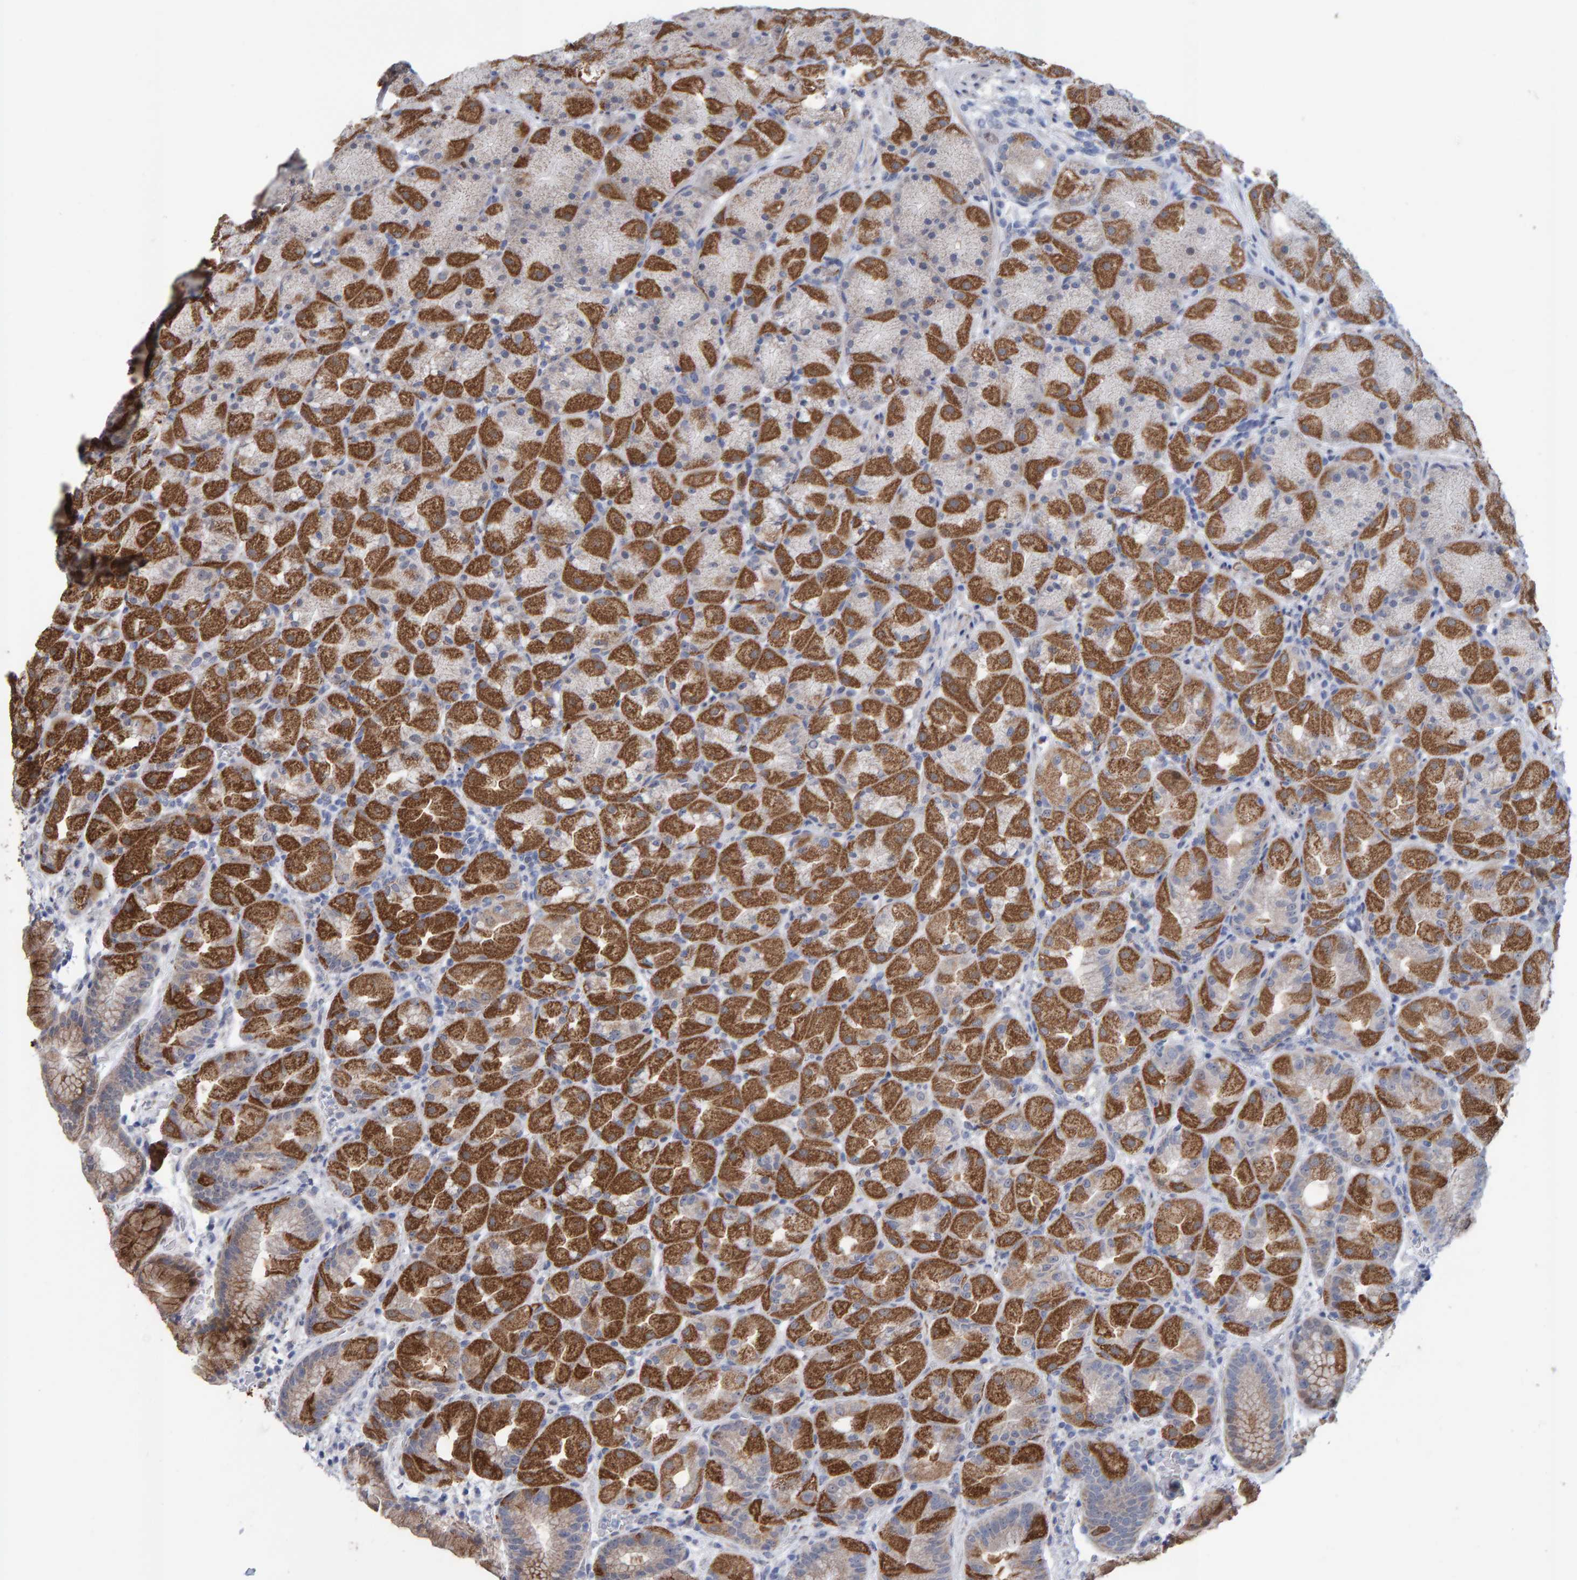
{"staining": {"intensity": "strong", "quantity": ">75%", "location": "cytoplasmic/membranous"}, "tissue": "stomach", "cell_type": "Glandular cells", "image_type": "normal", "snomed": [{"axis": "morphology", "description": "Normal tissue, NOS"}, {"axis": "topography", "description": "Stomach, upper"}, {"axis": "topography", "description": "Stomach"}], "caption": "This image reveals immunohistochemistry (IHC) staining of normal human stomach, with high strong cytoplasmic/membranous positivity in approximately >75% of glandular cells.", "gene": "USP43", "patient": {"sex": "male", "age": 48}}